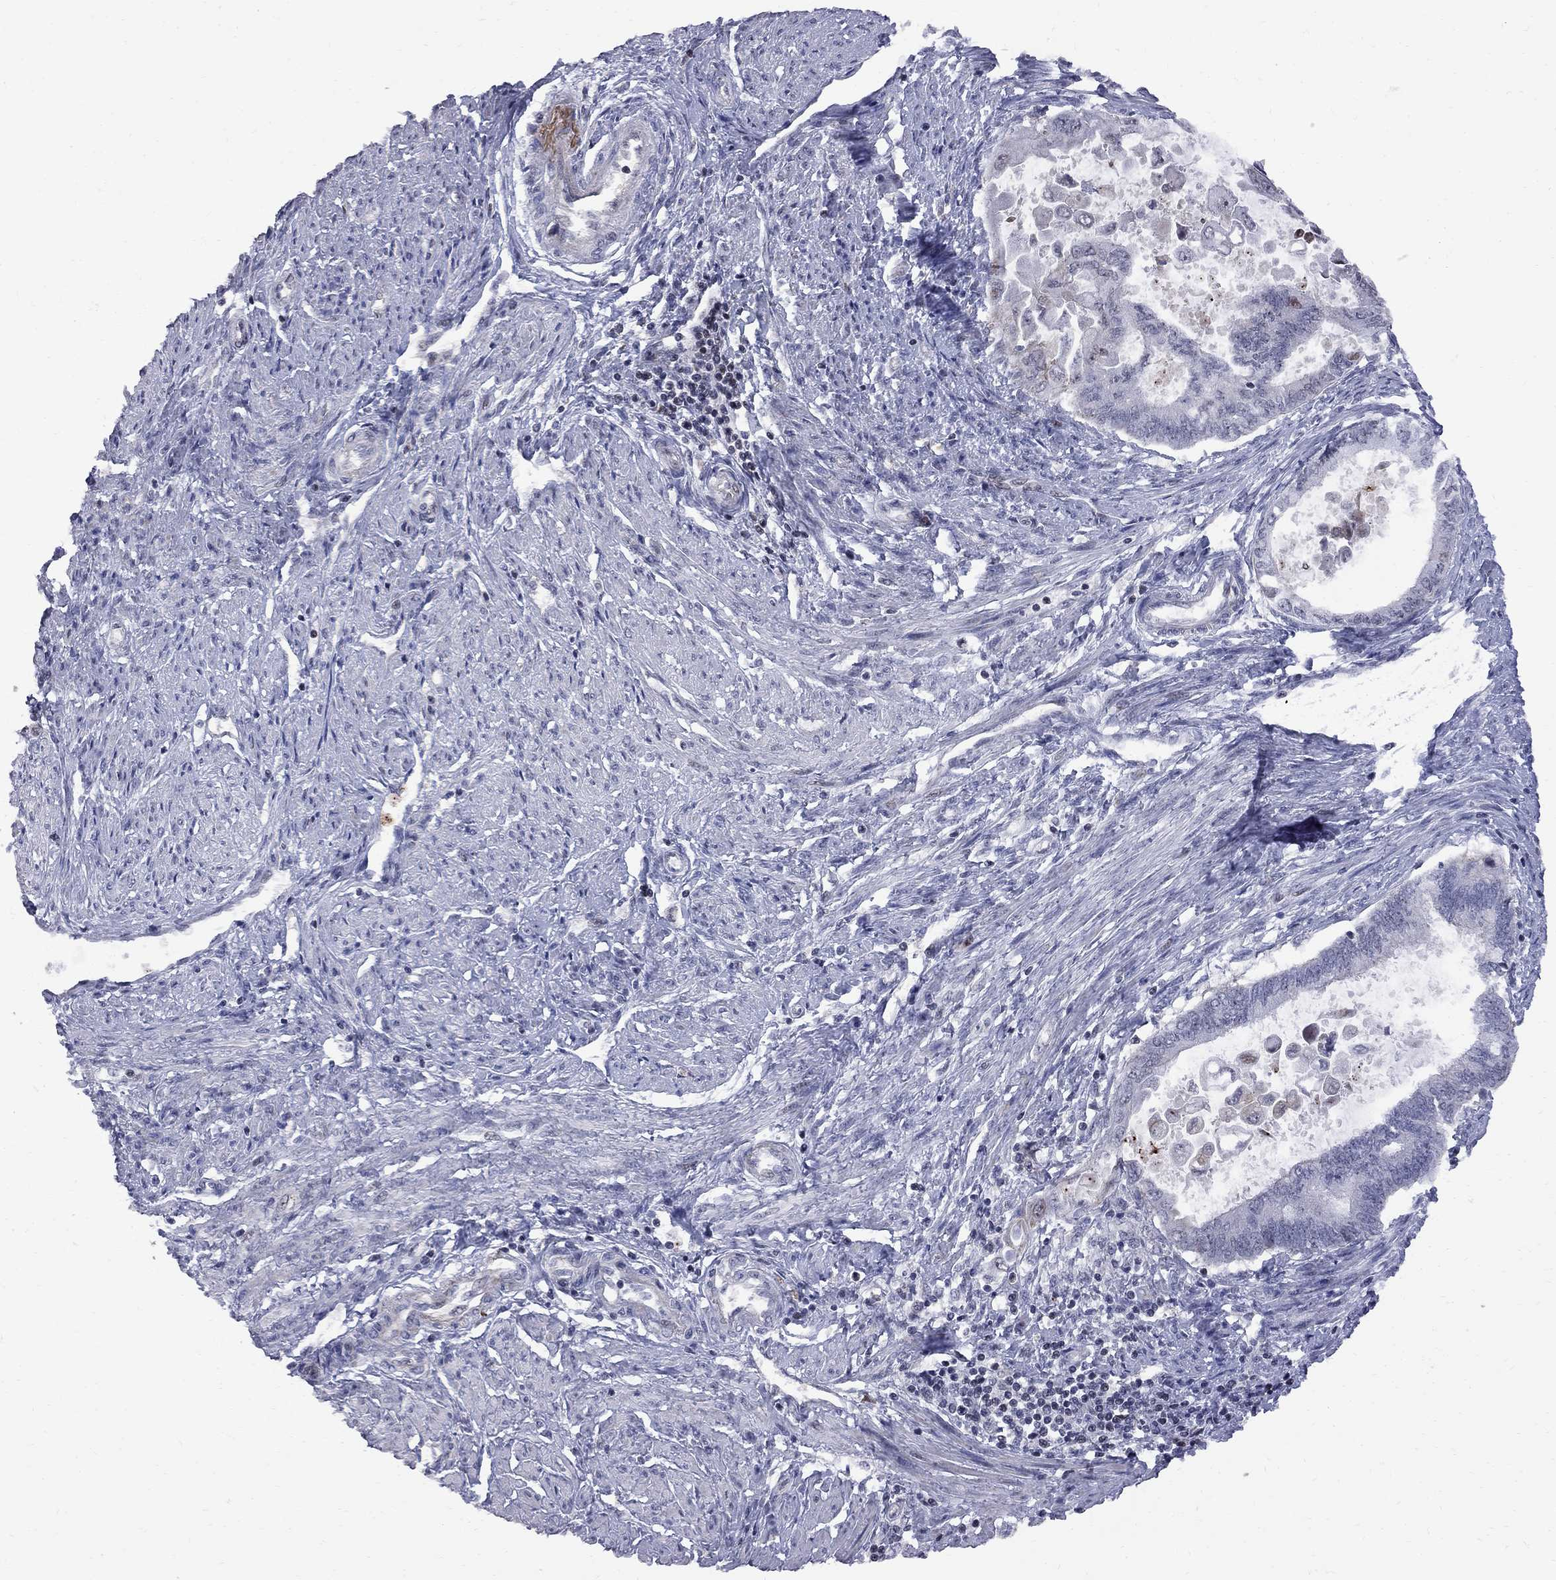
{"staining": {"intensity": "negative", "quantity": "none", "location": "none"}, "tissue": "endometrial cancer", "cell_type": "Tumor cells", "image_type": "cancer", "snomed": [{"axis": "morphology", "description": "Adenocarcinoma, NOS"}, {"axis": "topography", "description": "Endometrium"}], "caption": "Tumor cells show no significant staining in endometrial adenocarcinoma.", "gene": "DHX33", "patient": {"sex": "female", "age": 86}}